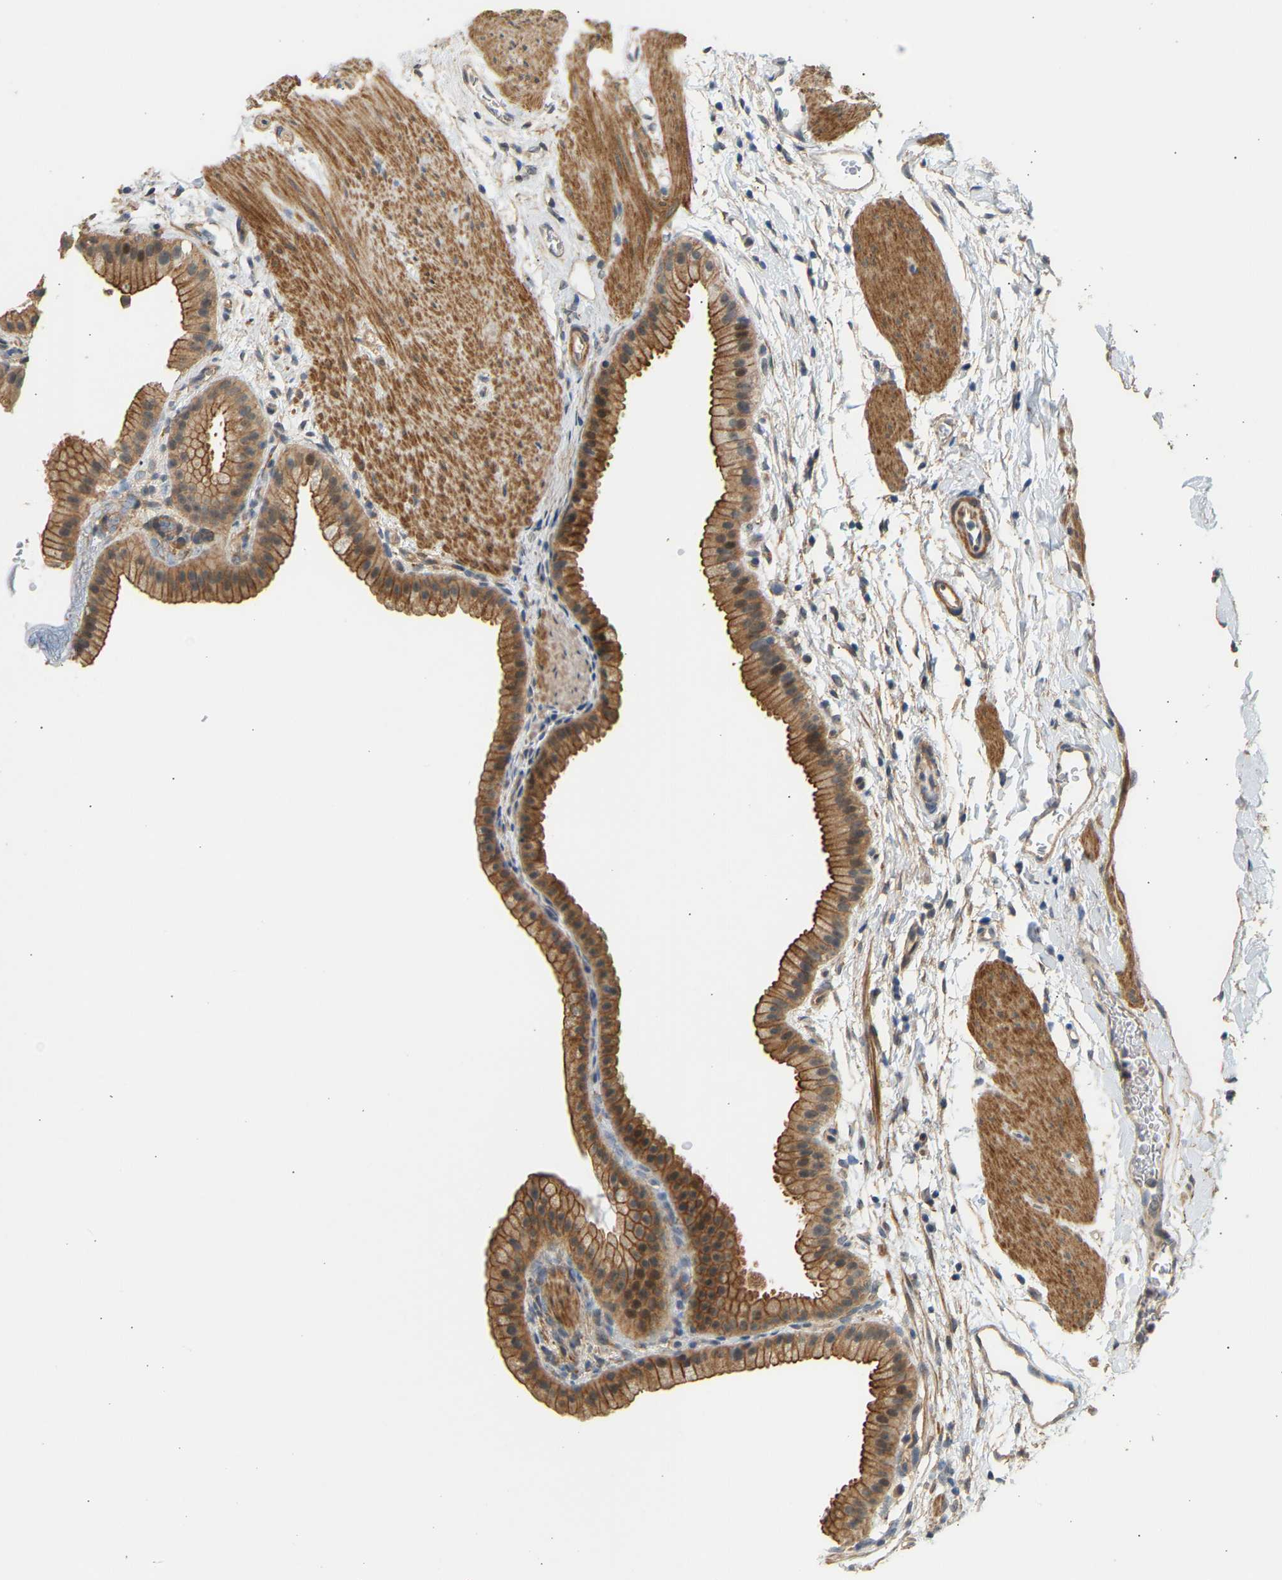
{"staining": {"intensity": "strong", "quantity": ">75%", "location": "cytoplasmic/membranous"}, "tissue": "gallbladder", "cell_type": "Glandular cells", "image_type": "normal", "snomed": [{"axis": "morphology", "description": "Normal tissue, NOS"}, {"axis": "topography", "description": "Gallbladder"}], "caption": "Human gallbladder stained for a protein (brown) reveals strong cytoplasmic/membranous positive expression in approximately >75% of glandular cells.", "gene": "RGL1", "patient": {"sex": "female", "age": 64}}